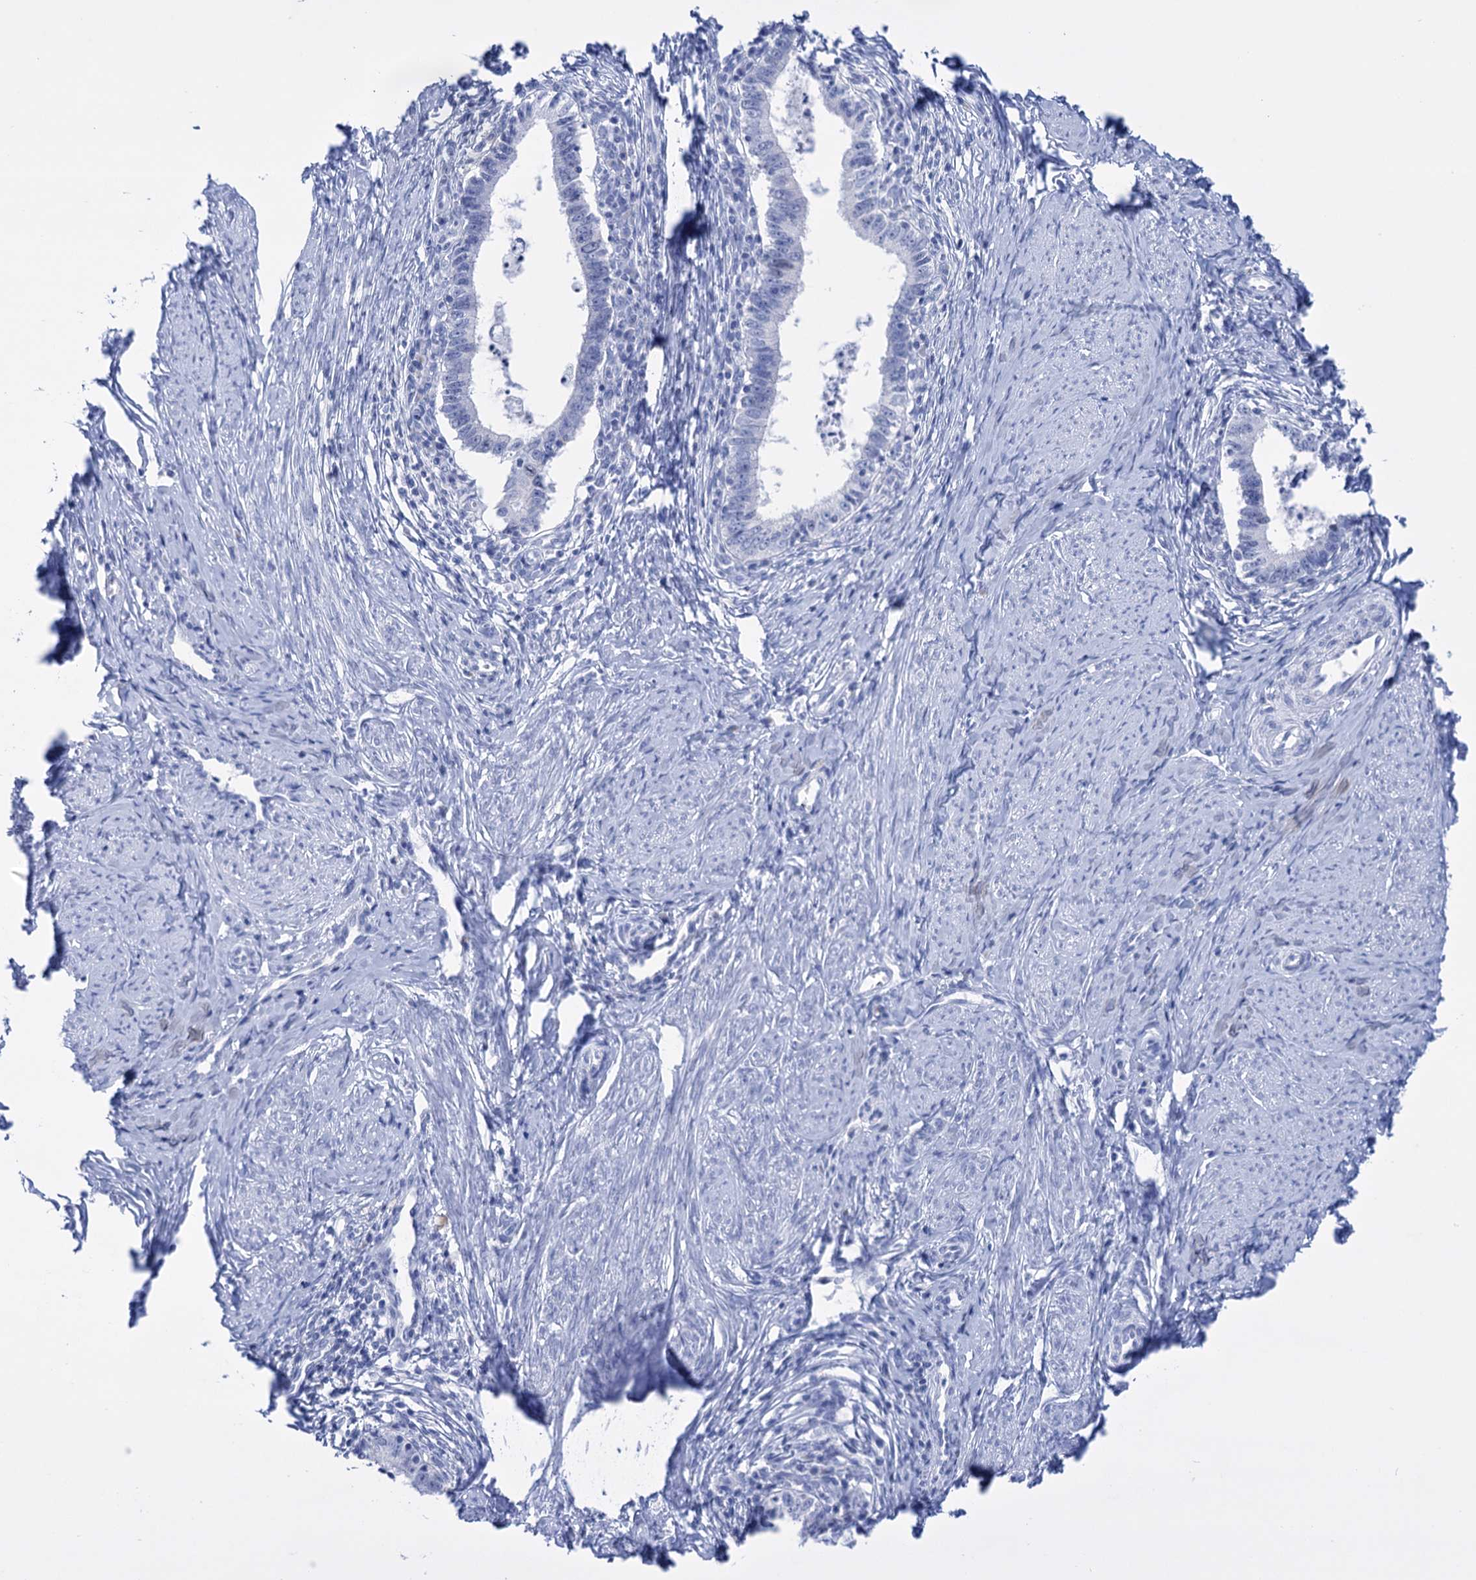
{"staining": {"intensity": "negative", "quantity": "none", "location": "none"}, "tissue": "cervical cancer", "cell_type": "Tumor cells", "image_type": "cancer", "snomed": [{"axis": "morphology", "description": "Adenocarcinoma, NOS"}, {"axis": "topography", "description": "Cervix"}], "caption": "Tumor cells are negative for protein expression in human cervical adenocarcinoma.", "gene": "FBXW12", "patient": {"sex": "female", "age": 36}}